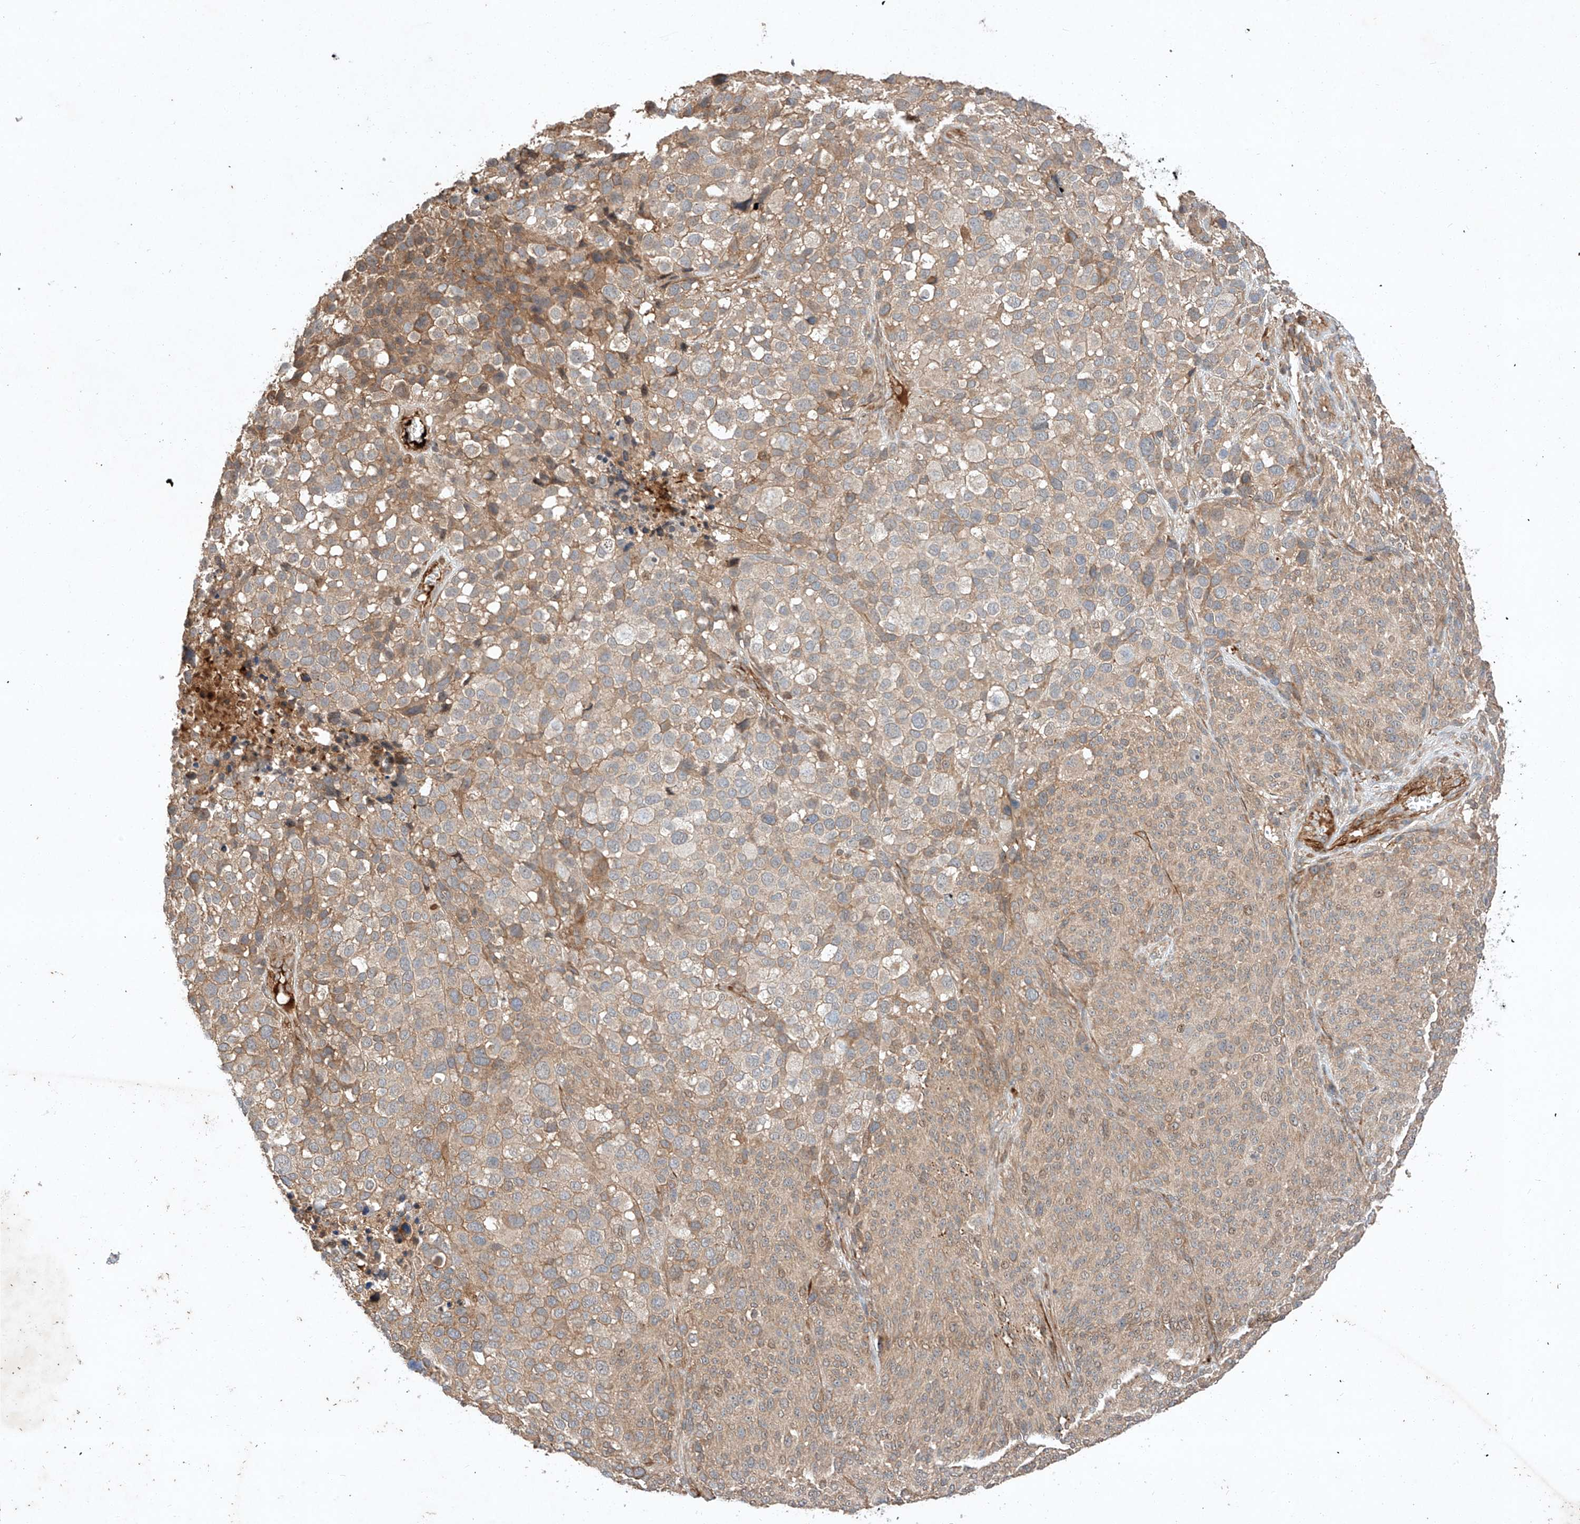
{"staining": {"intensity": "weak", "quantity": ">75%", "location": "cytoplasmic/membranous"}, "tissue": "melanoma", "cell_type": "Tumor cells", "image_type": "cancer", "snomed": [{"axis": "morphology", "description": "Malignant melanoma, NOS"}, {"axis": "topography", "description": "Skin of trunk"}], "caption": "High-power microscopy captured an IHC micrograph of malignant melanoma, revealing weak cytoplasmic/membranous expression in approximately >75% of tumor cells.", "gene": "ARHGAP33", "patient": {"sex": "male", "age": 71}}